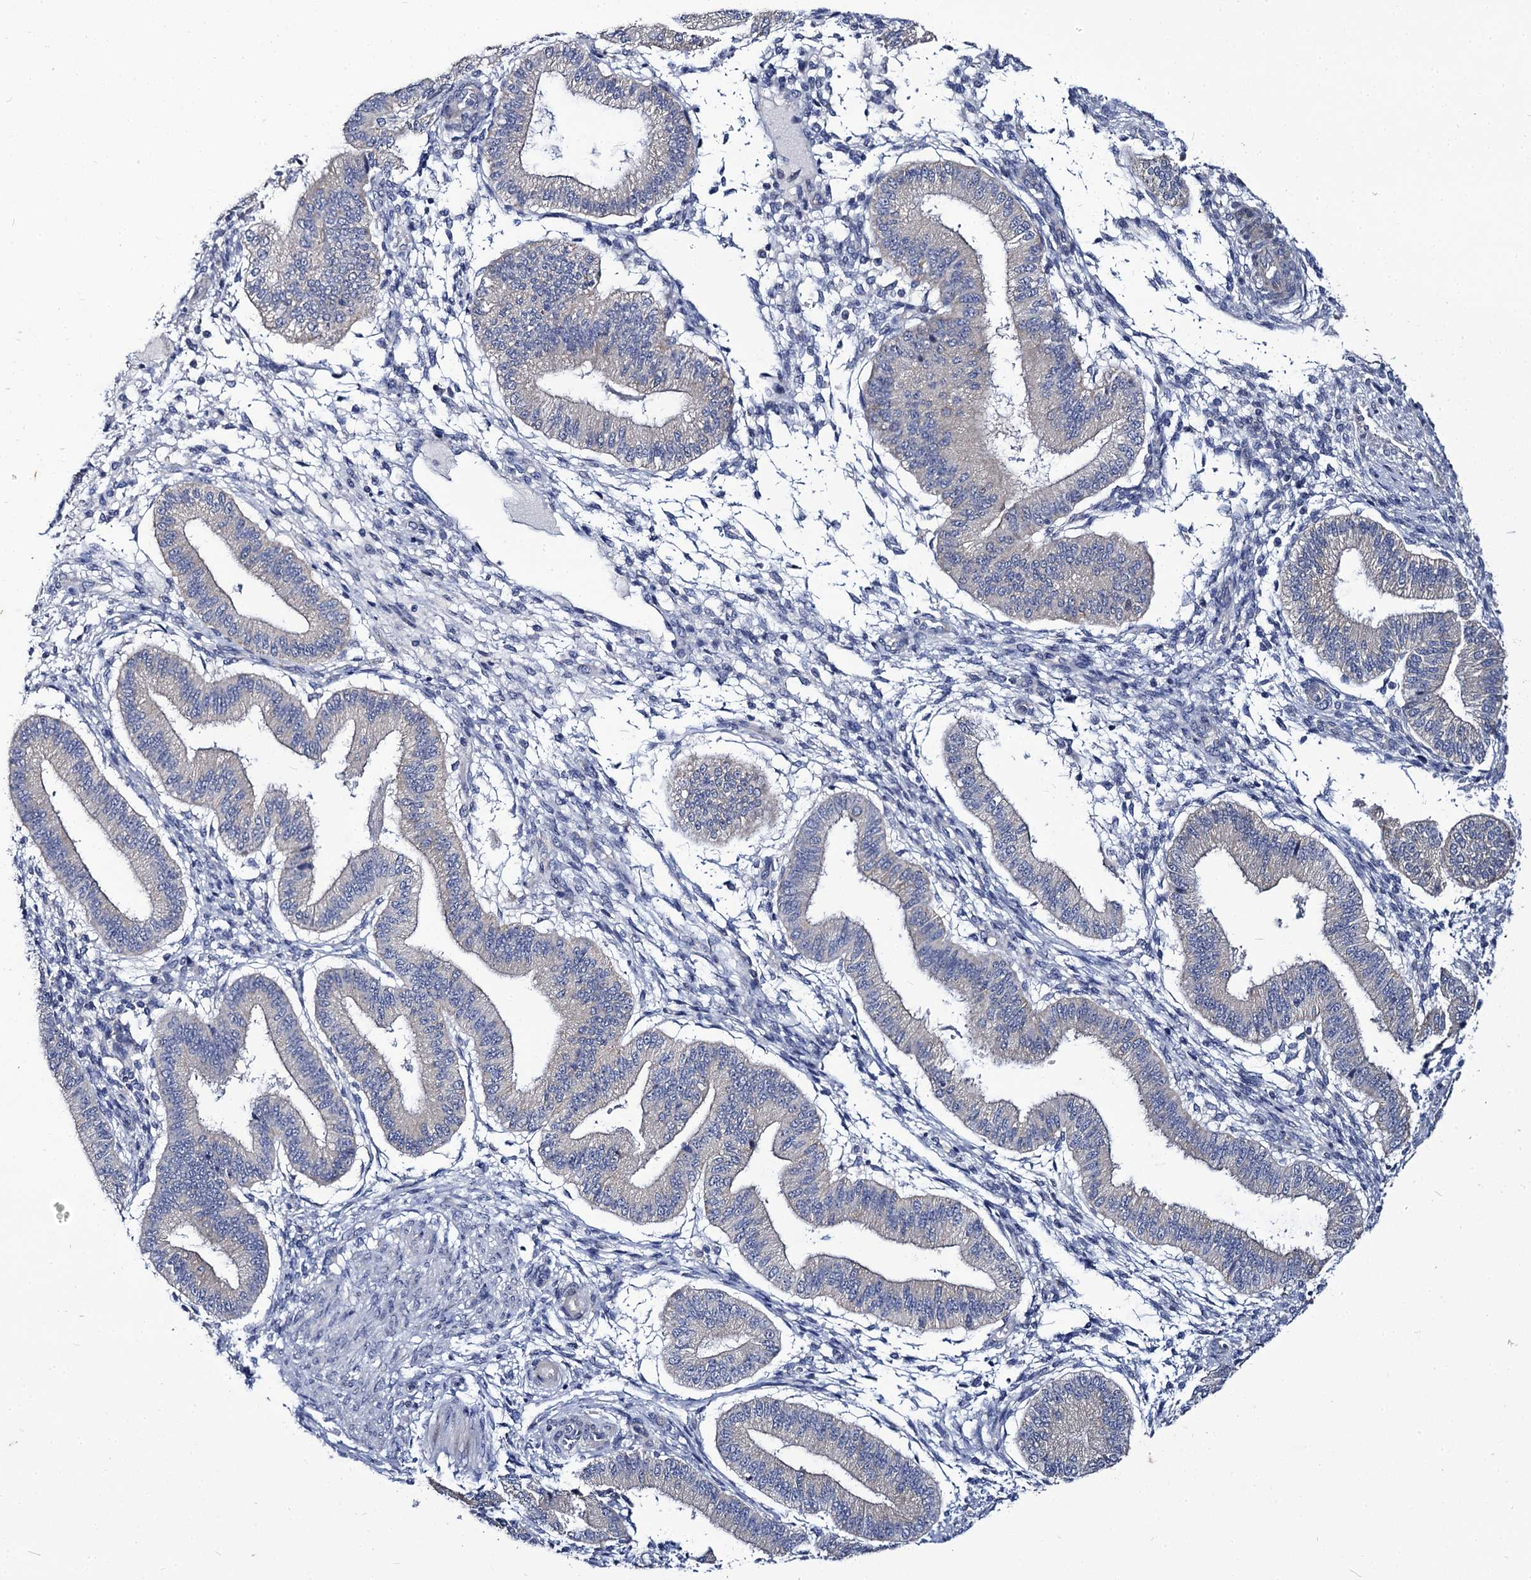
{"staining": {"intensity": "negative", "quantity": "none", "location": "none"}, "tissue": "endometrium", "cell_type": "Cells in endometrial stroma", "image_type": "normal", "snomed": [{"axis": "morphology", "description": "Normal tissue, NOS"}, {"axis": "topography", "description": "Endometrium"}], "caption": "This micrograph is of normal endometrium stained with immunohistochemistry (IHC) to label a protein in brown with the nuclei are counter-stained blue. There is no expression in cells in endometrial stroma.", "gene": "PANX2", "patient": {"sex": "female", "age": 39}}